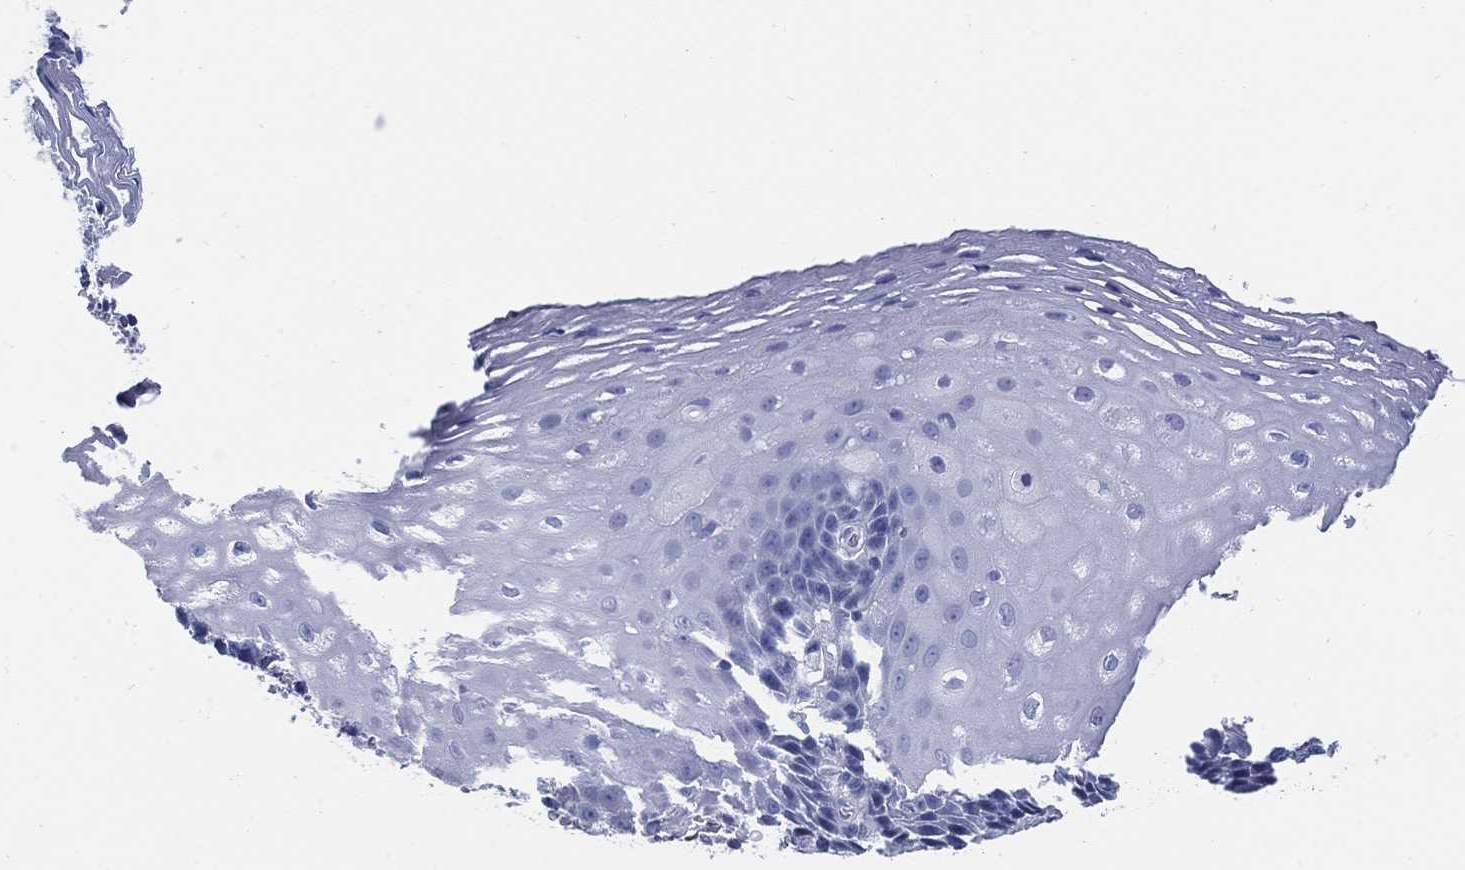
{"staining": {"intensity": "negative", "quantity": "none", "location": "none"}, "tissue": "esophagus", "cell_type": "Squamous epithelial cells", "image_type": "normal", "snomed": [{"axis": "morphology", "description": "Normal tissue, NOS"}, {"axis": "topography", "description": "Esophagus"}], "caption": "Histopathology image shows no significant protein staining in squamous epithelial cells of benign esophagus.", "gene": "SCCPDH", "patient": {"sex": "male", "age": 76}}